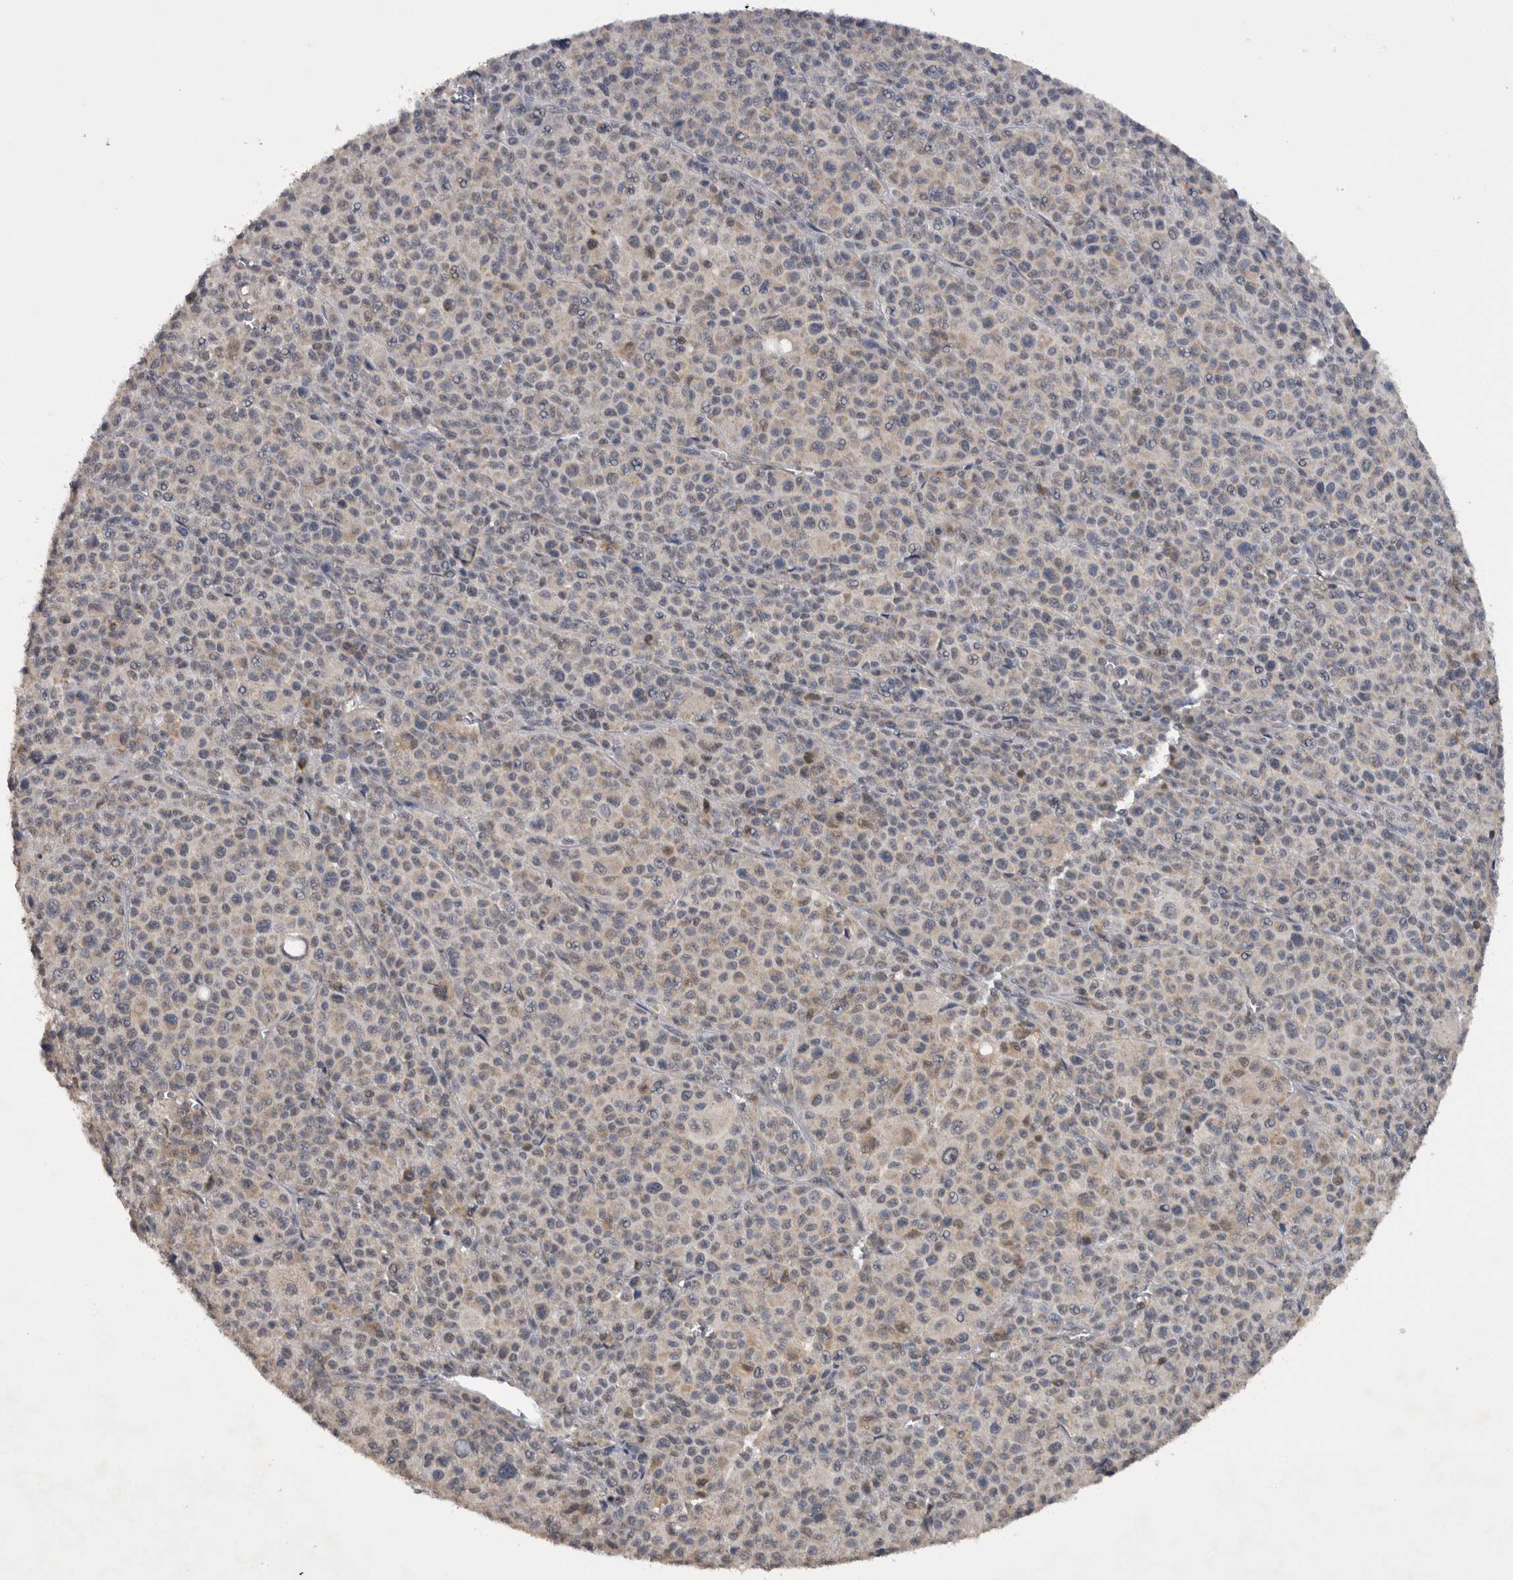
{"staining": {"intensity": "negative", "quantity": "none", "location": "none"}, "tissue": "melanoma", "cell_type": "Tumor cells", "image_type": "cancer", "snomed": [{"axis": "morphology", "description": "Malignant melanoma, Metastatic site"}, {"axis": "topography", "description": "Skin"}], "caption": "This is a image of IHC staining of malignant melanoma (metastatic site), which shows no staining in tumor cells. (DAB IHC with hematoxylin counter stain).", "gene": "NFATC2", "patient": {"sex": "female", "age": 74}}